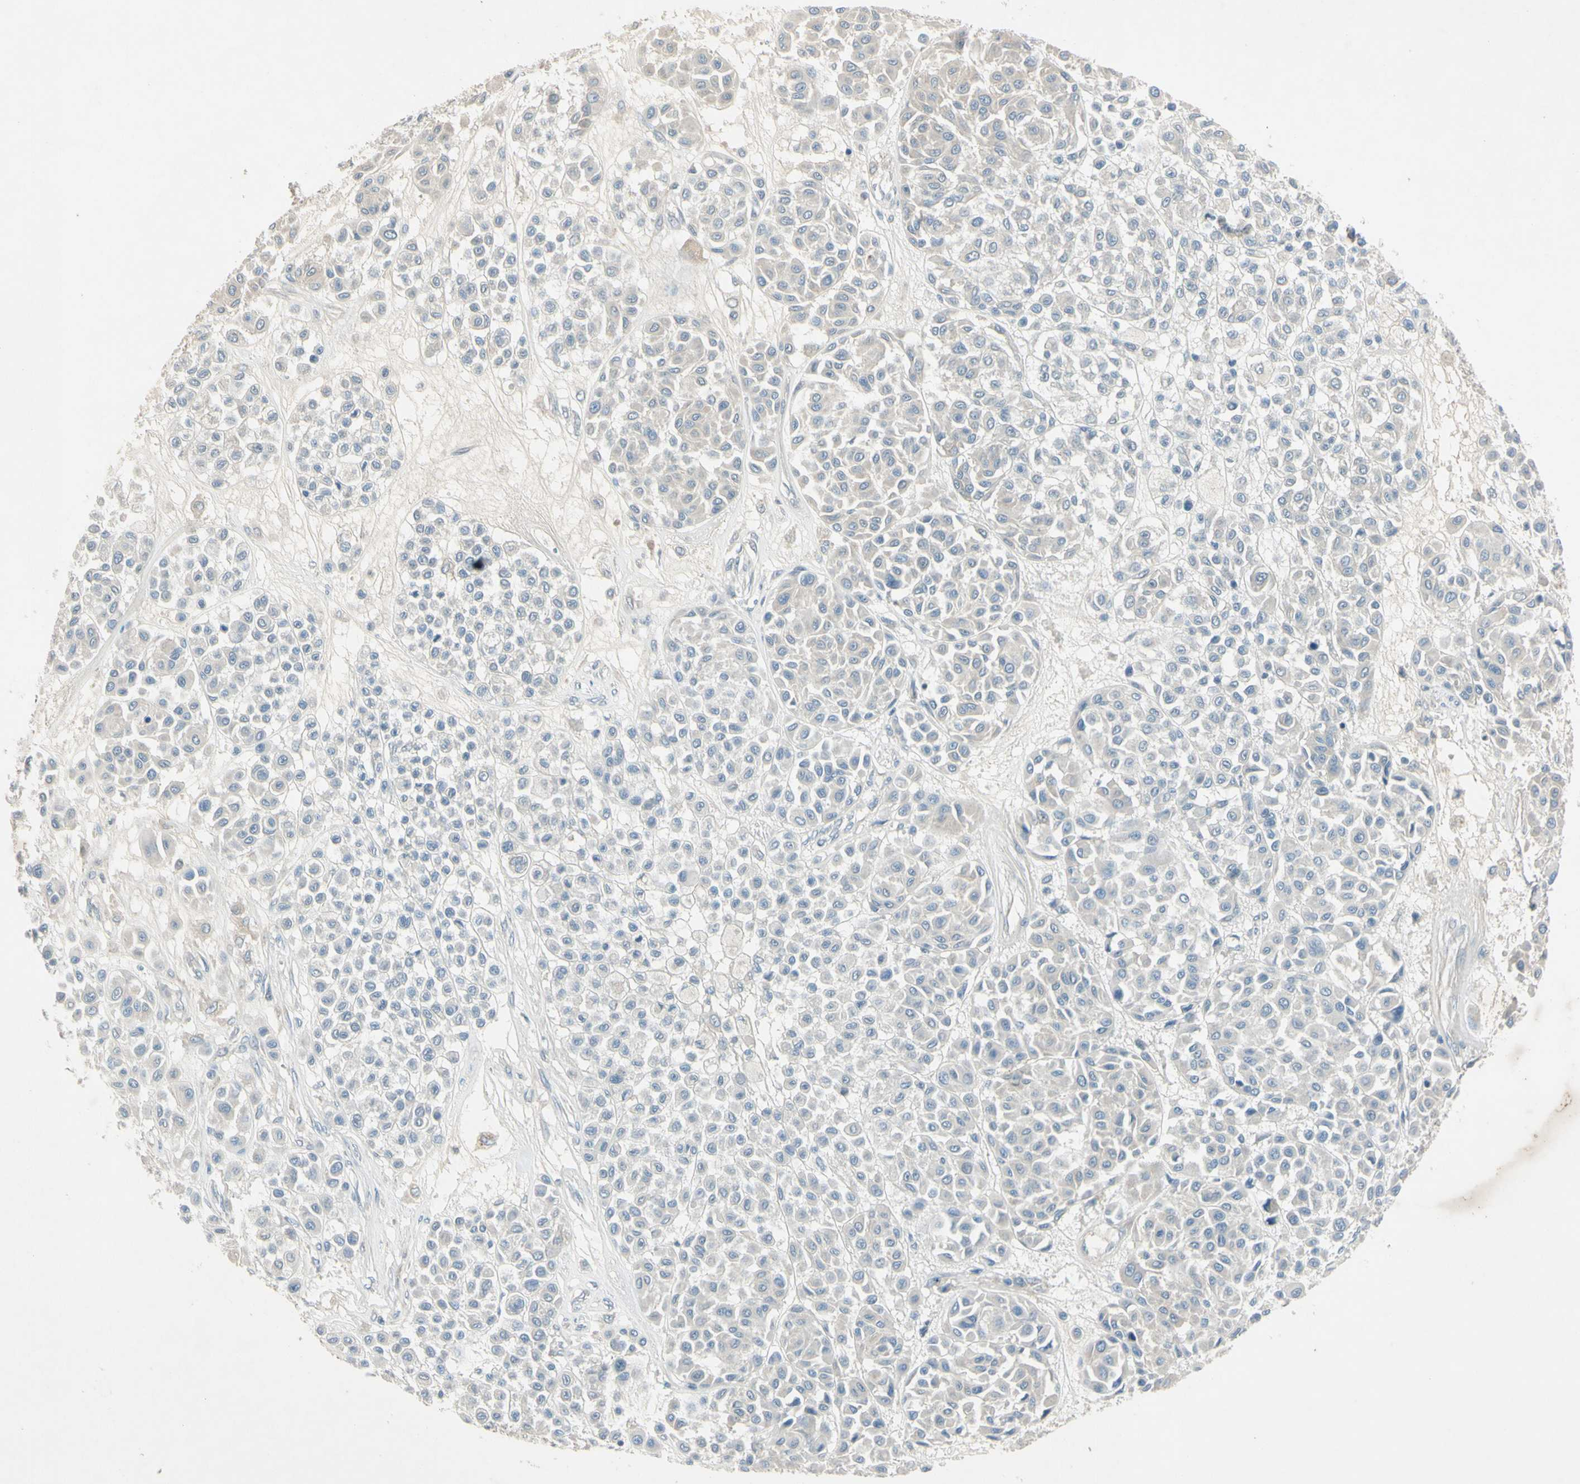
{"staining": {"intensity": "negative", "quantity": "none", "location": "none"}, "tissue": "melanoma", "cell_type": "Tumor cells", "image_type": "cancer", "snomed": [{"axis": "morphology", "description": "Malignant melanoma, Metastatic site"}, {"axis": "topography", "description": "Soft tissue"}], "caption": "Immunohistochemical staining of melanoma shows no significant staining in tumor cells. (DAB (3,3'-diaminobenzidine) immunohistochemistry, high magnification).", "gene": "AATK", "patient": {"sex": "male", "age": 41}}